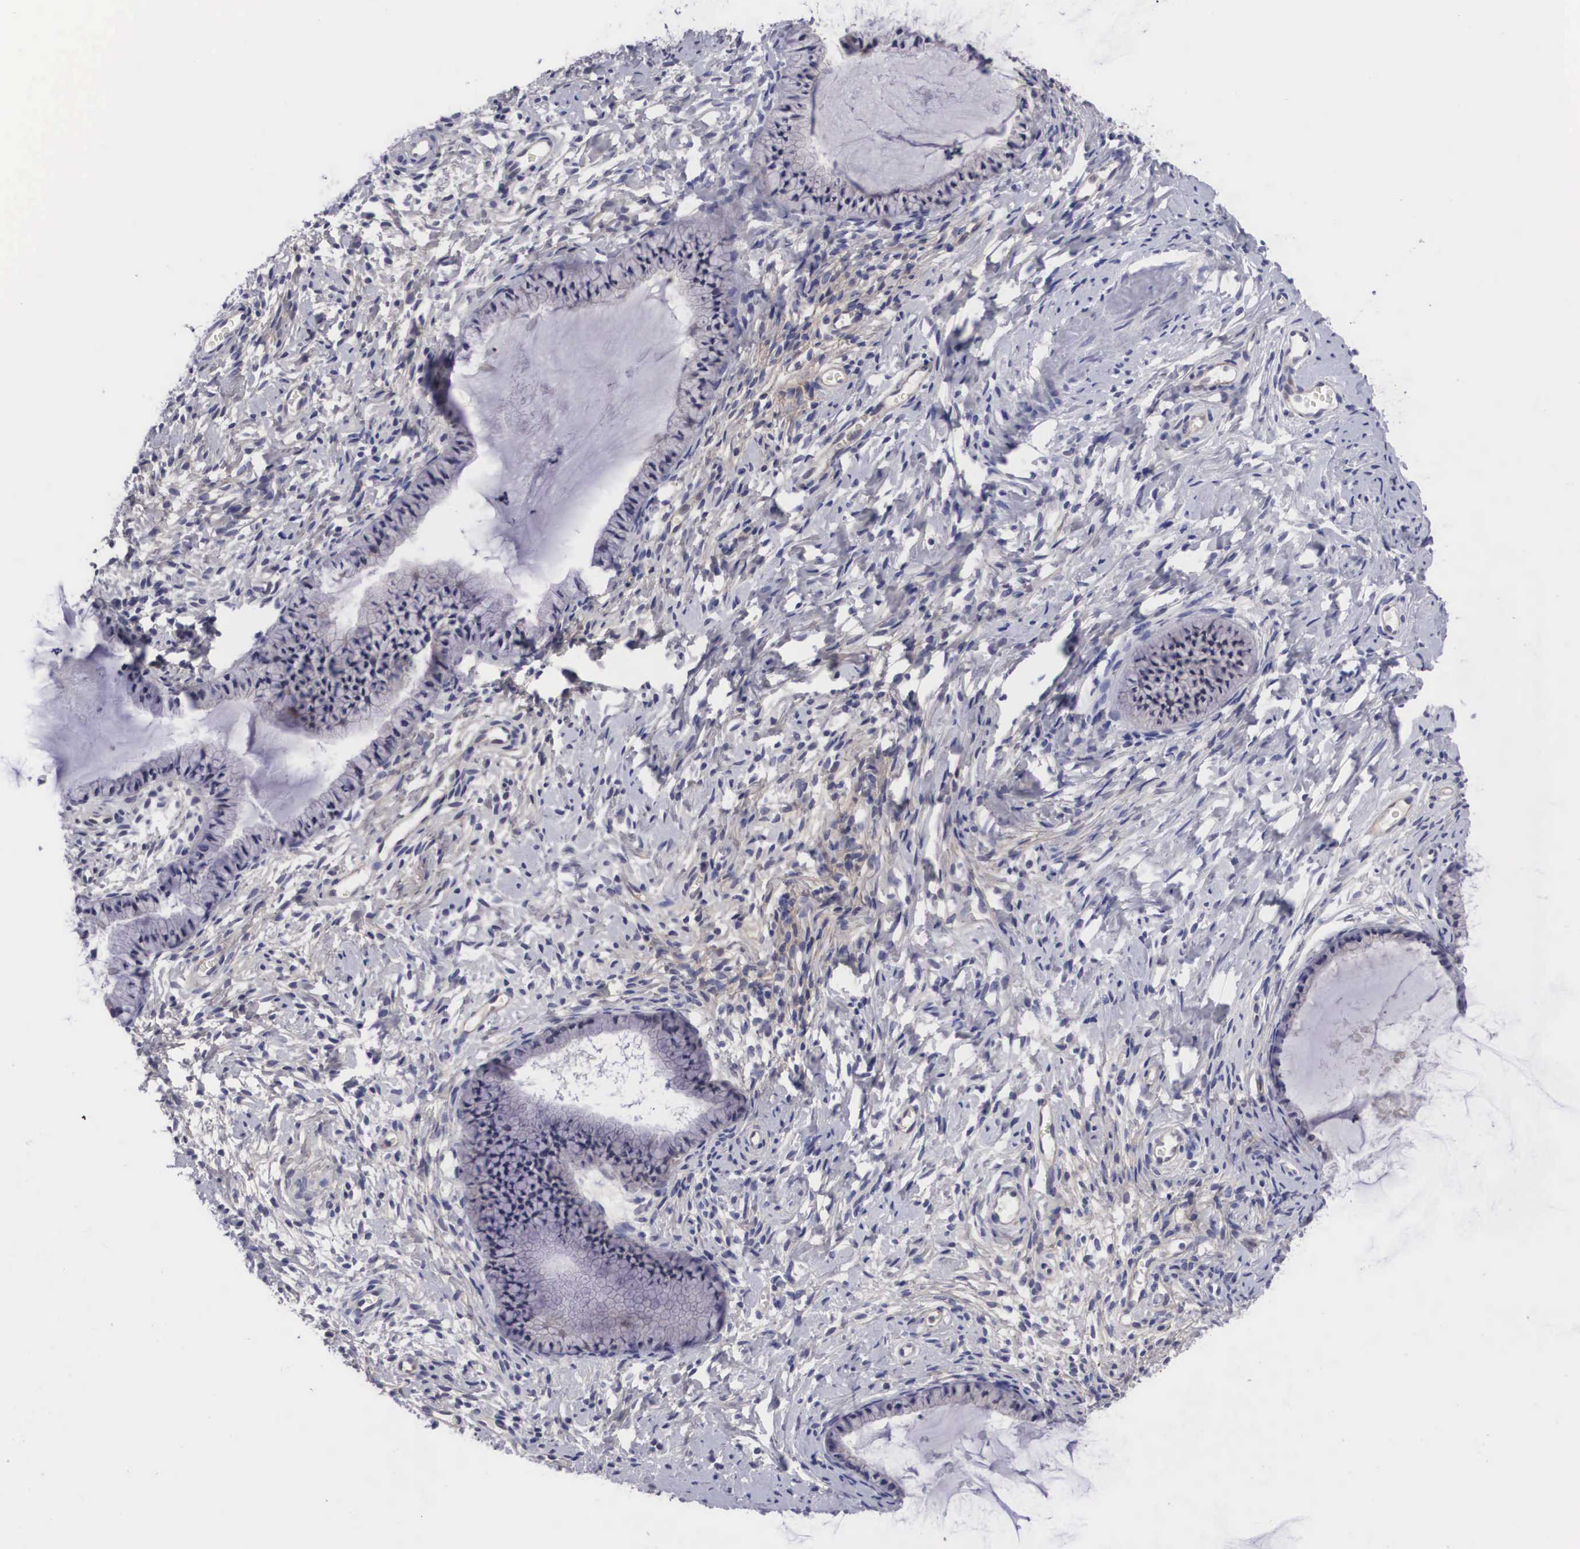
{"staining": {"intensity": "negative", "quantity": "none", "location": "none"}, "tissue": "cervix", "cell_type": "Glandular cells", "image_type": "normal", "snomed": [{"axis": "morphology", "description": "Normal tissue, NOS"}, {"axis": "topography", "description": "Cervix"}], "caption": "Immunohistochemistry of unremarkable cervix reveals no staining in glandular cells.", "gene": "MAST4", "patient": {"sex": "female", "age": 70}}